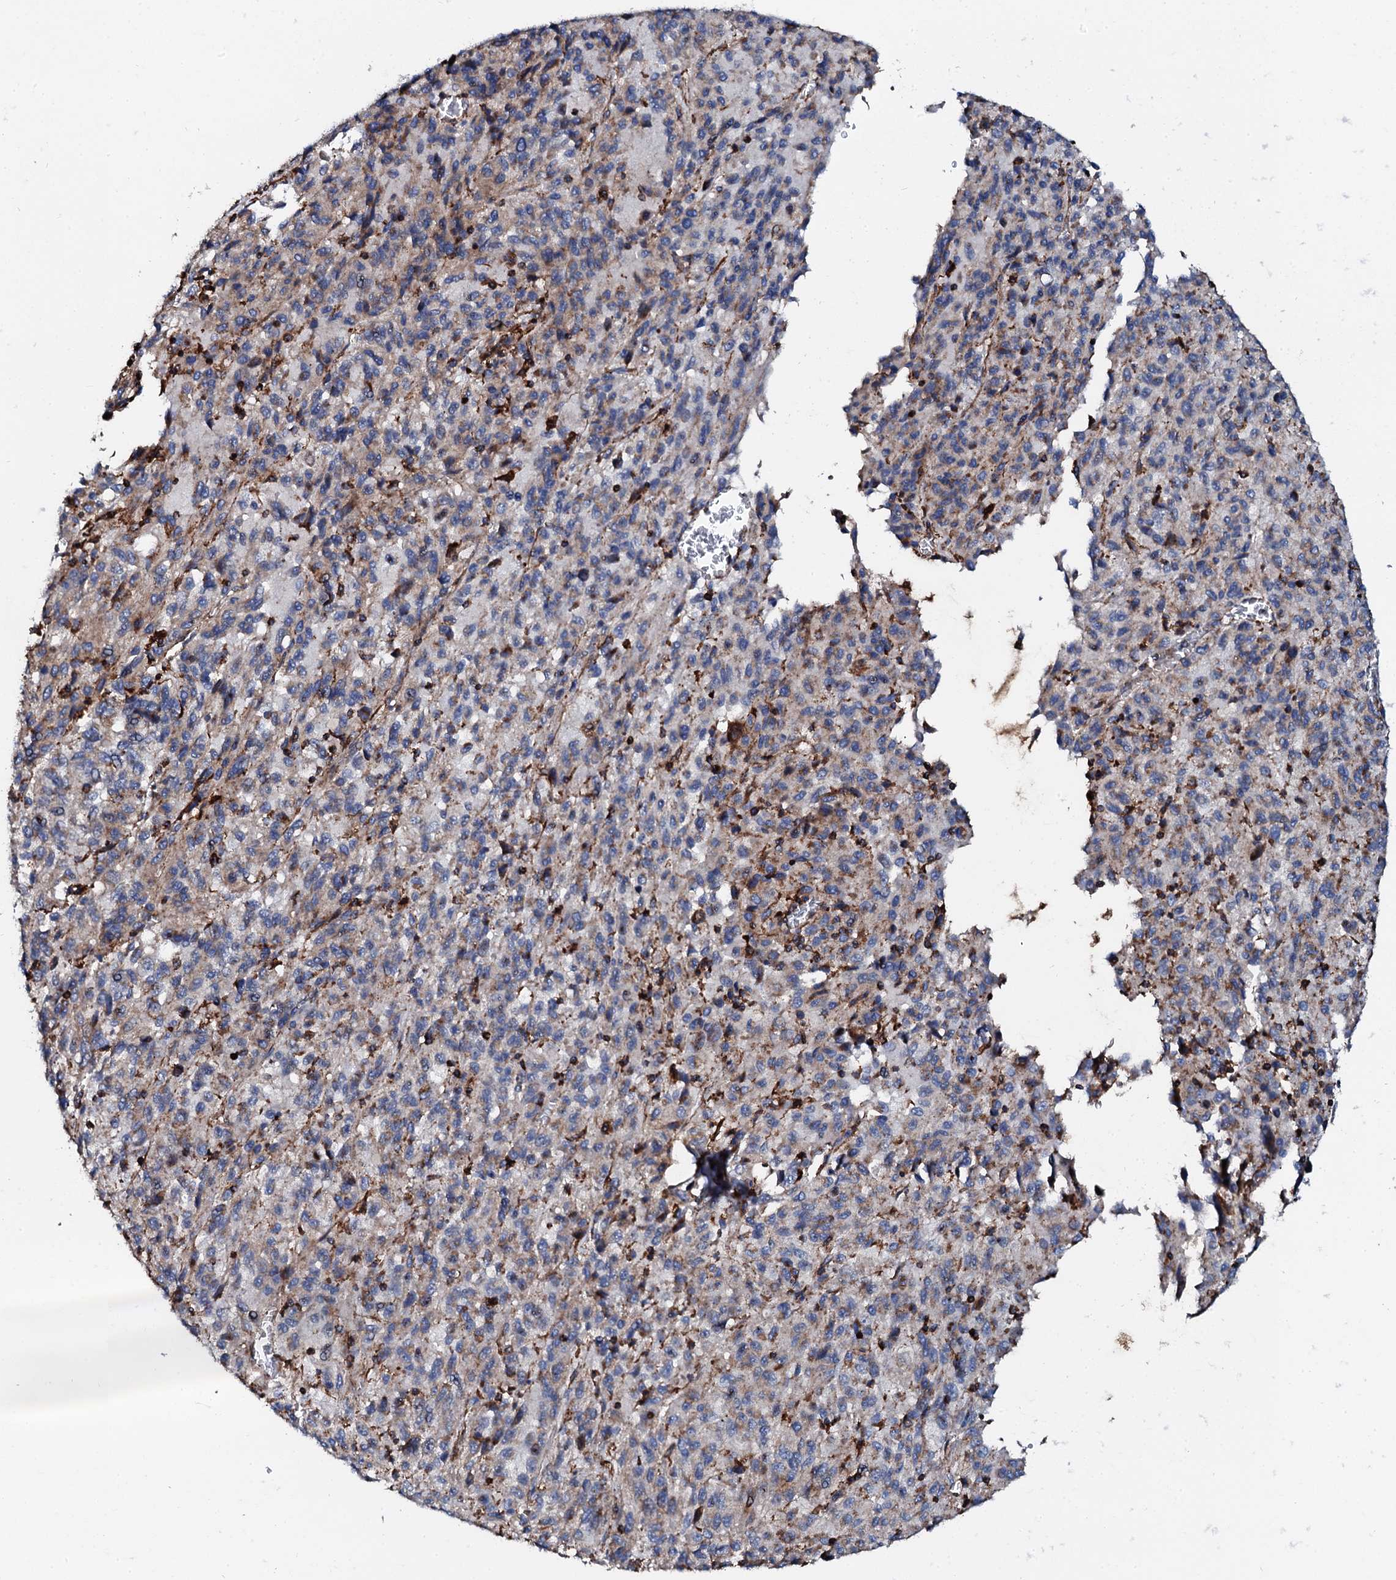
{"staining": {"intensity": "weak", "quantity": "<25%", "location": "cytoplasmic/membranous"}, "tissue": "melanoma", "cell_type": "Tumor cells", "image_type": "cancer", "snomed": [{"axis": "morphology", "description": "Malignant melanoma, Metastatic site"}, {"axis": "topography", "description": "Lung"}], "caption": "This is an immunohistochemistry (IHC) photomicrograph of melanoma. There is no expression in tumor cells.", "gene": "INTS10", "patient": {"sex": "male", "age": 64}}